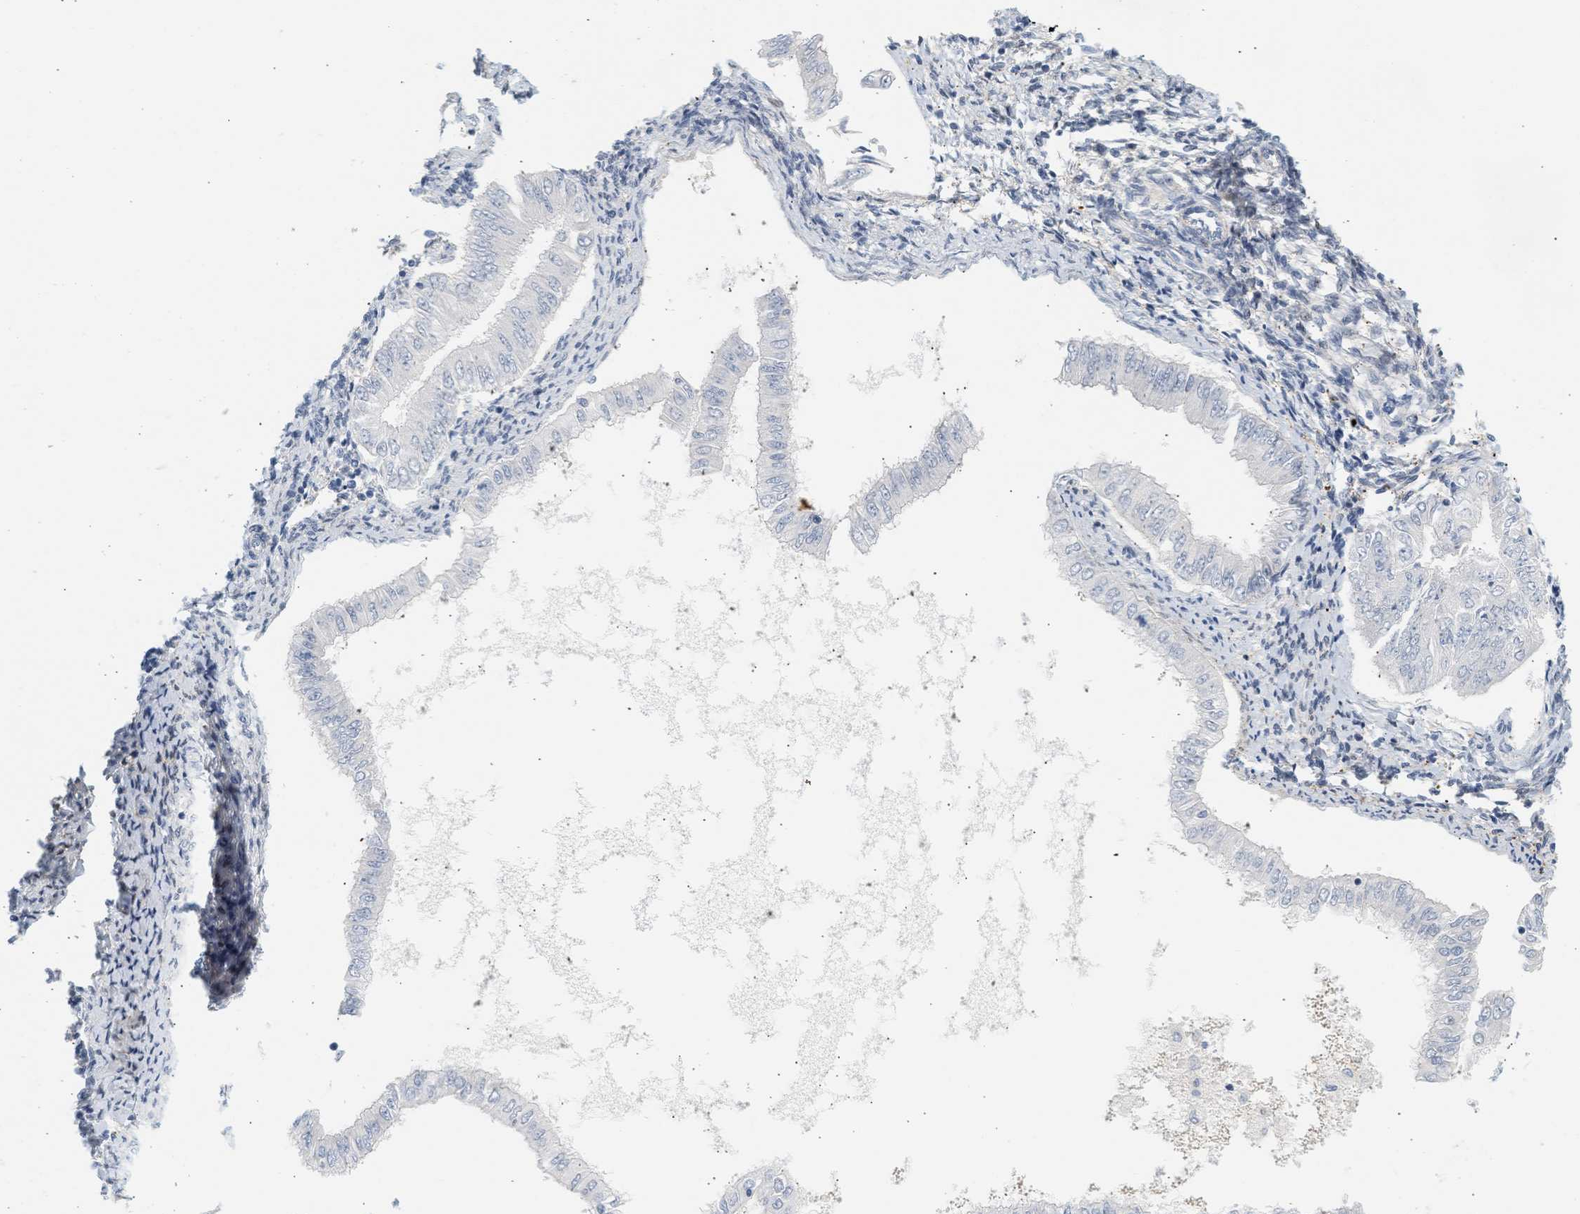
{"staining": {"intensity": "negative", "quantity": "none", "location": "none"}, "tissue": "endometrial cancer", "cell_type": "Tumor cells", "image_type": "cancer", "snomed": [{"axis": "morphology", "description": "Adenocarcinoma, NOS"}, {"axis": "topography", "description": "Endometrium"}], "caption": "An immunohistochemistry histopathology image of endometrial adenocarcinoma is shown. There is no staining in tumor cells of endometrial adenocarcinoma.", "gene": "SLC30A7", "patient": {"sex": "female", "age": 53}}